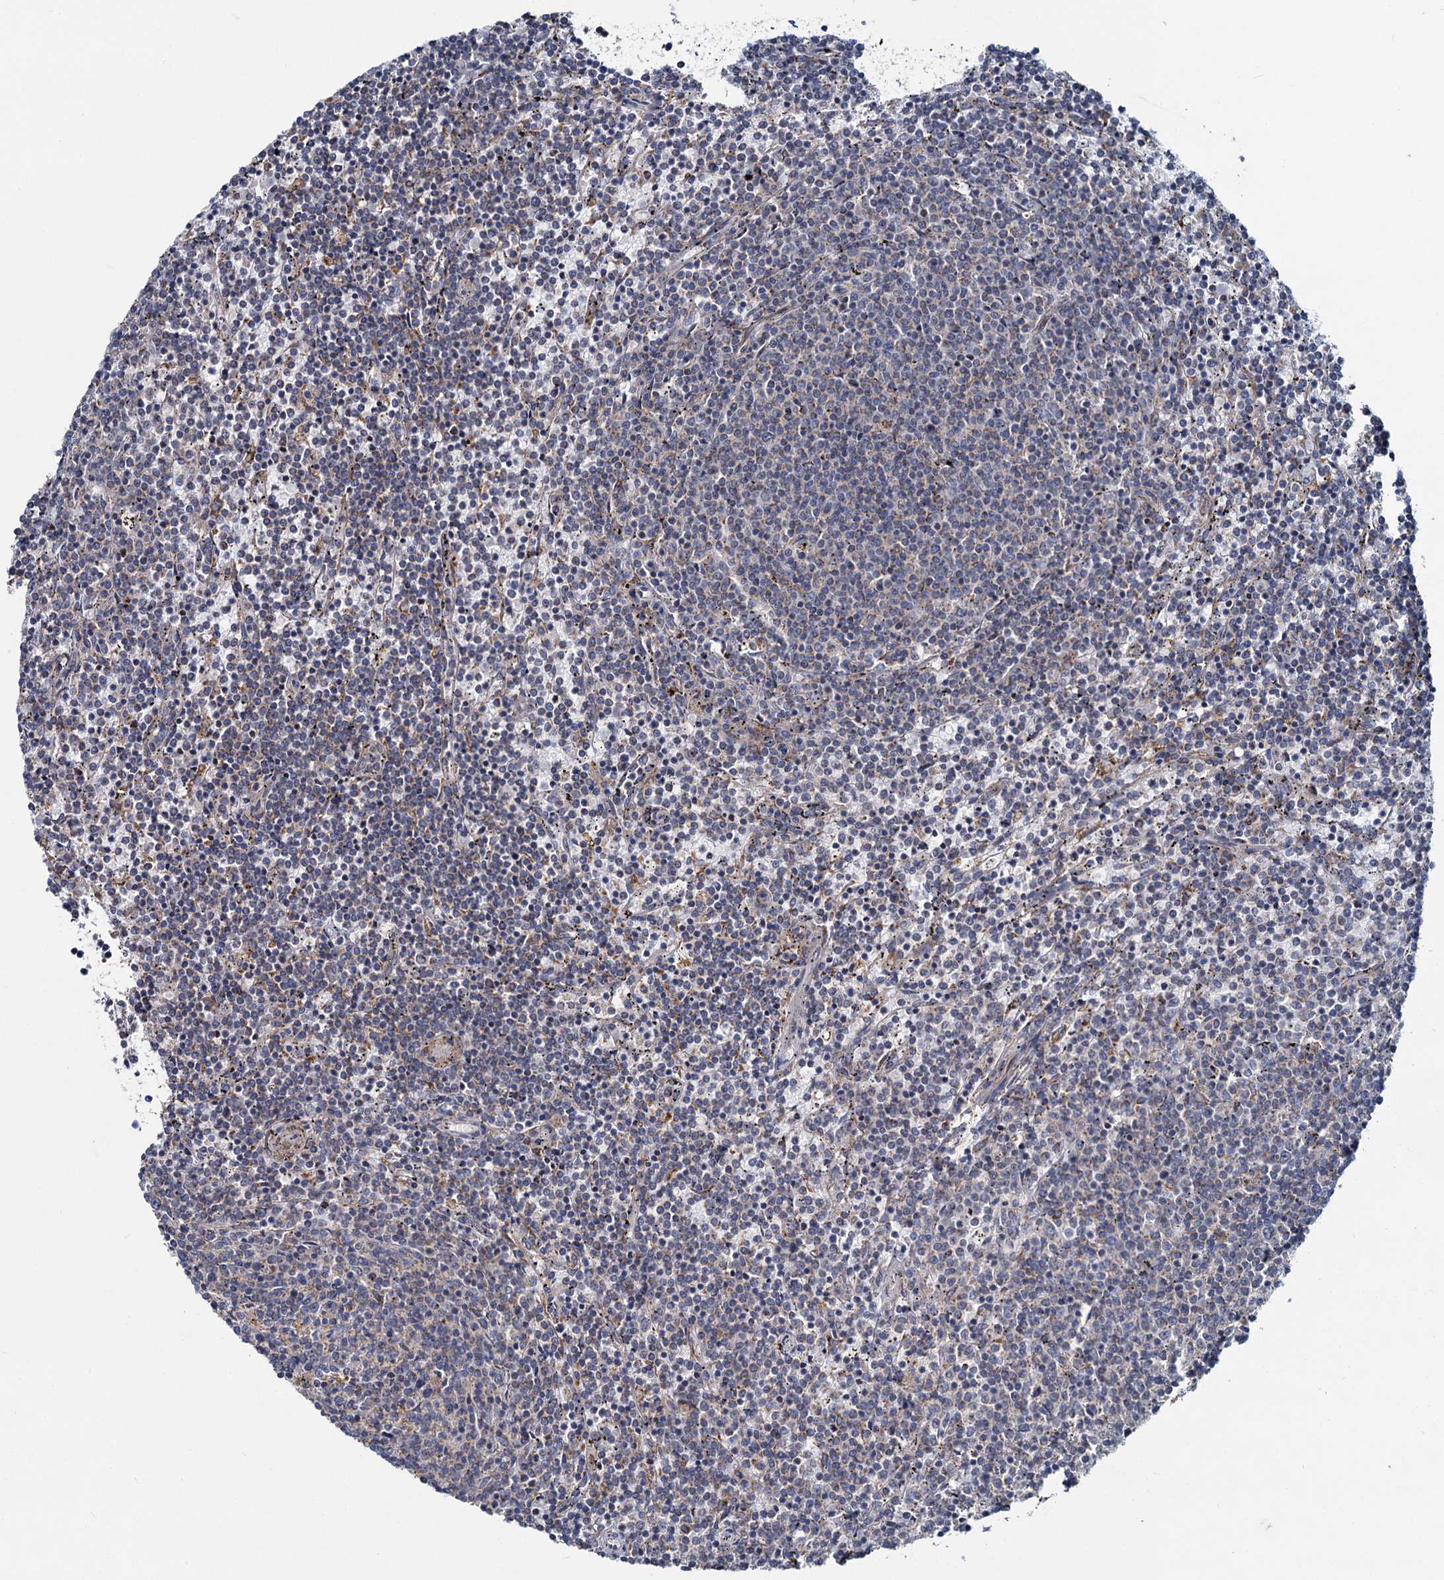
{"staining": {"intensity": "negative", "quantity": "none", "location": "none"}, "tissue": "lymphoma", "cell_type": "Tumor cells", "image_type": "cancer", "snomed": [{"axis": "morphology", "description": "Malignant lymphoma, non-Hodgkin's type, Low grade"}, {"axis": "topography", "description": "Spleen"}], "caption": "Micrograph shows no protein expression in tumor cells of low-grade malignant lymphoma, non-Hodgkin's type tissue.", "gene": "ADCY2", "patient": {"sex": "female", "age": 50}}